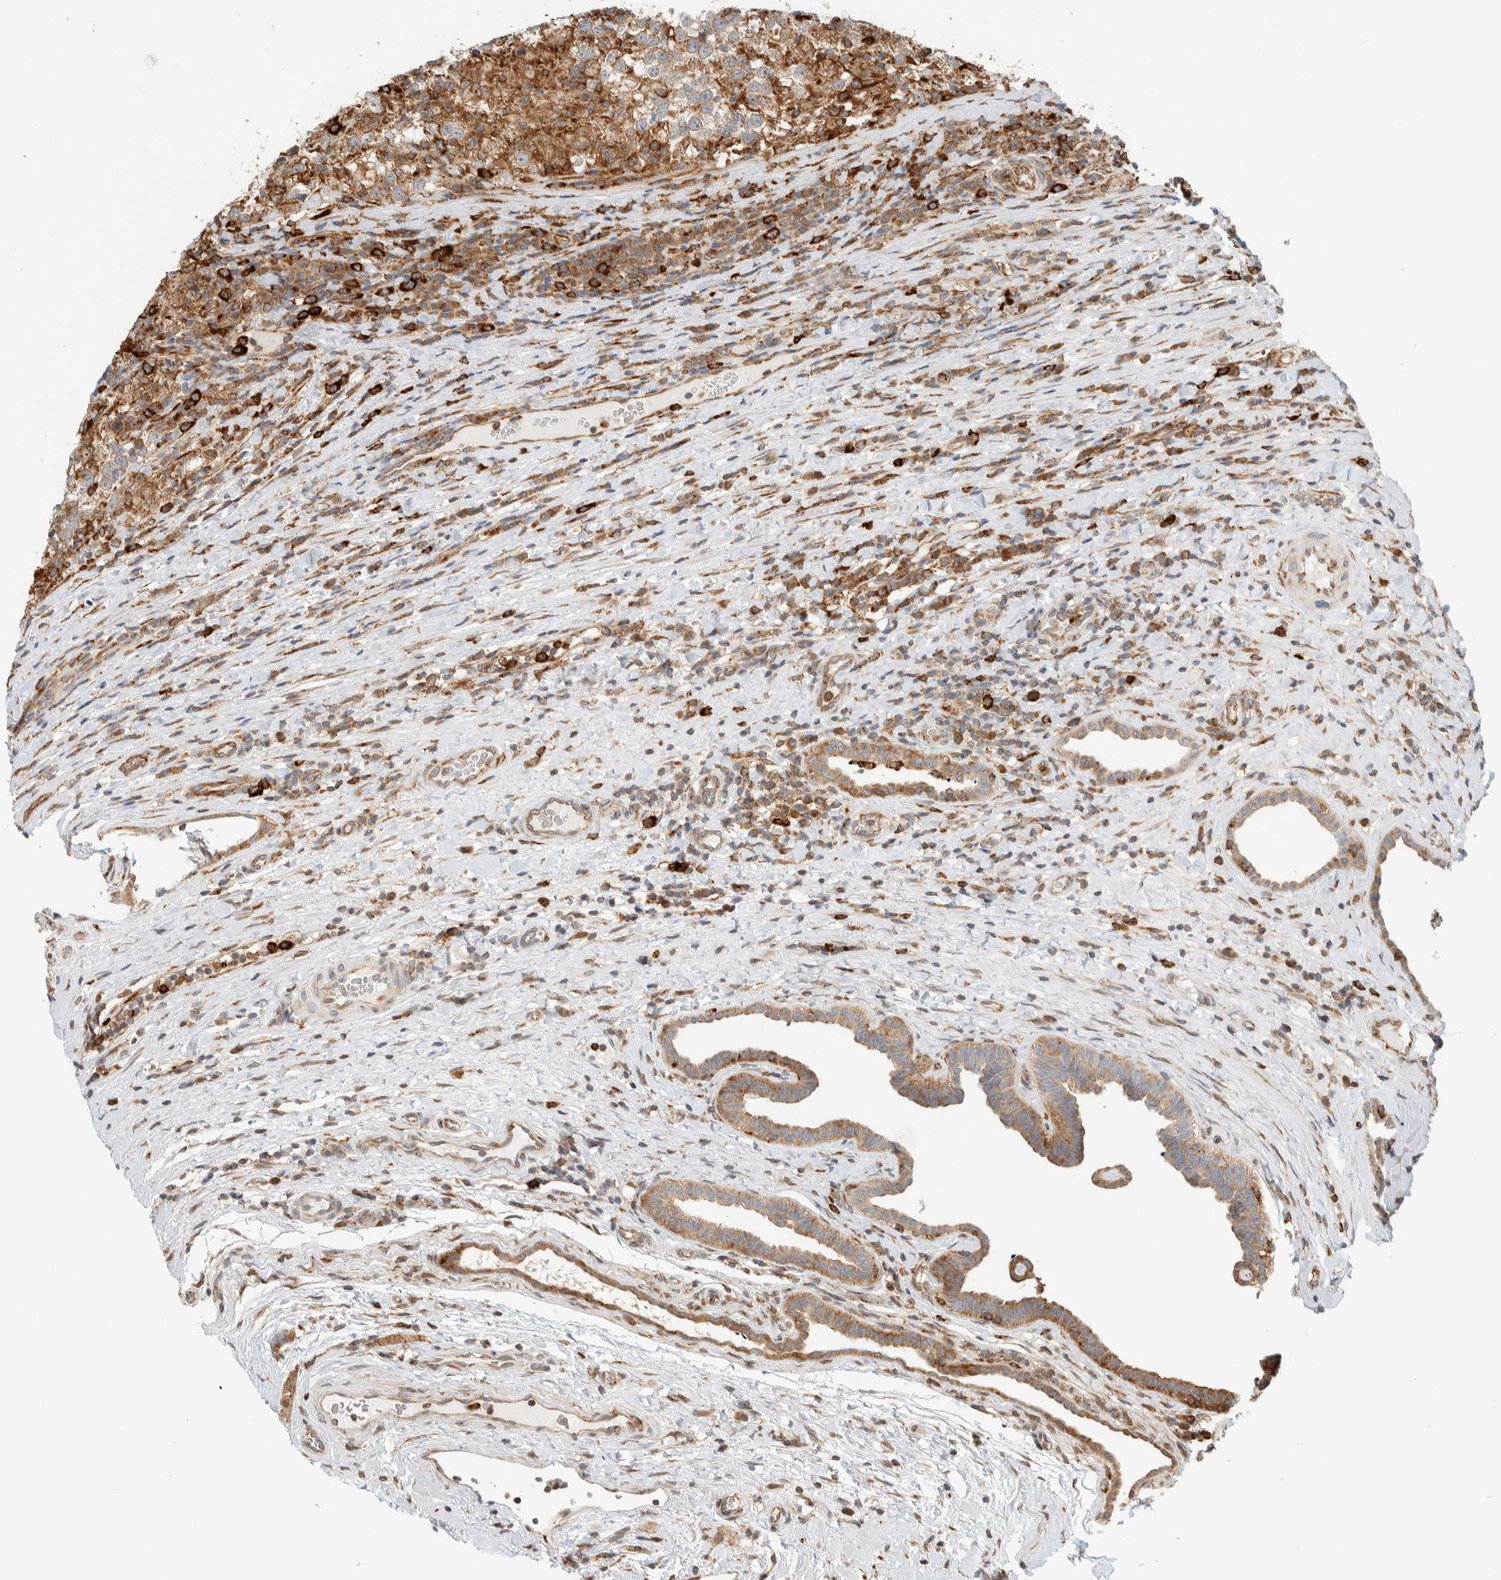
{"staining": {"intensity": "weak", "quantity": ">75%", "location": "cytoplasmic/membranous"}, "tissue": "testis cancer", "cell_type": "Tumor cells", "image_type": "cancer", "snomed": [{"axis": "morphology", "description": "Normal tissue, NOS"}, {"axis": "morphology", "description": "Seminoma, NOS"}, {"axis": "topography", "description": "Testis"}], "caption": "Immunohistochemical staining of human testis cancer shows low levels of weak cytoplasmic/membranous positivity in approximately >75% of tumor cells.", "gene": "LLGL2", "patient": {"sex": "male", "age": 43}}